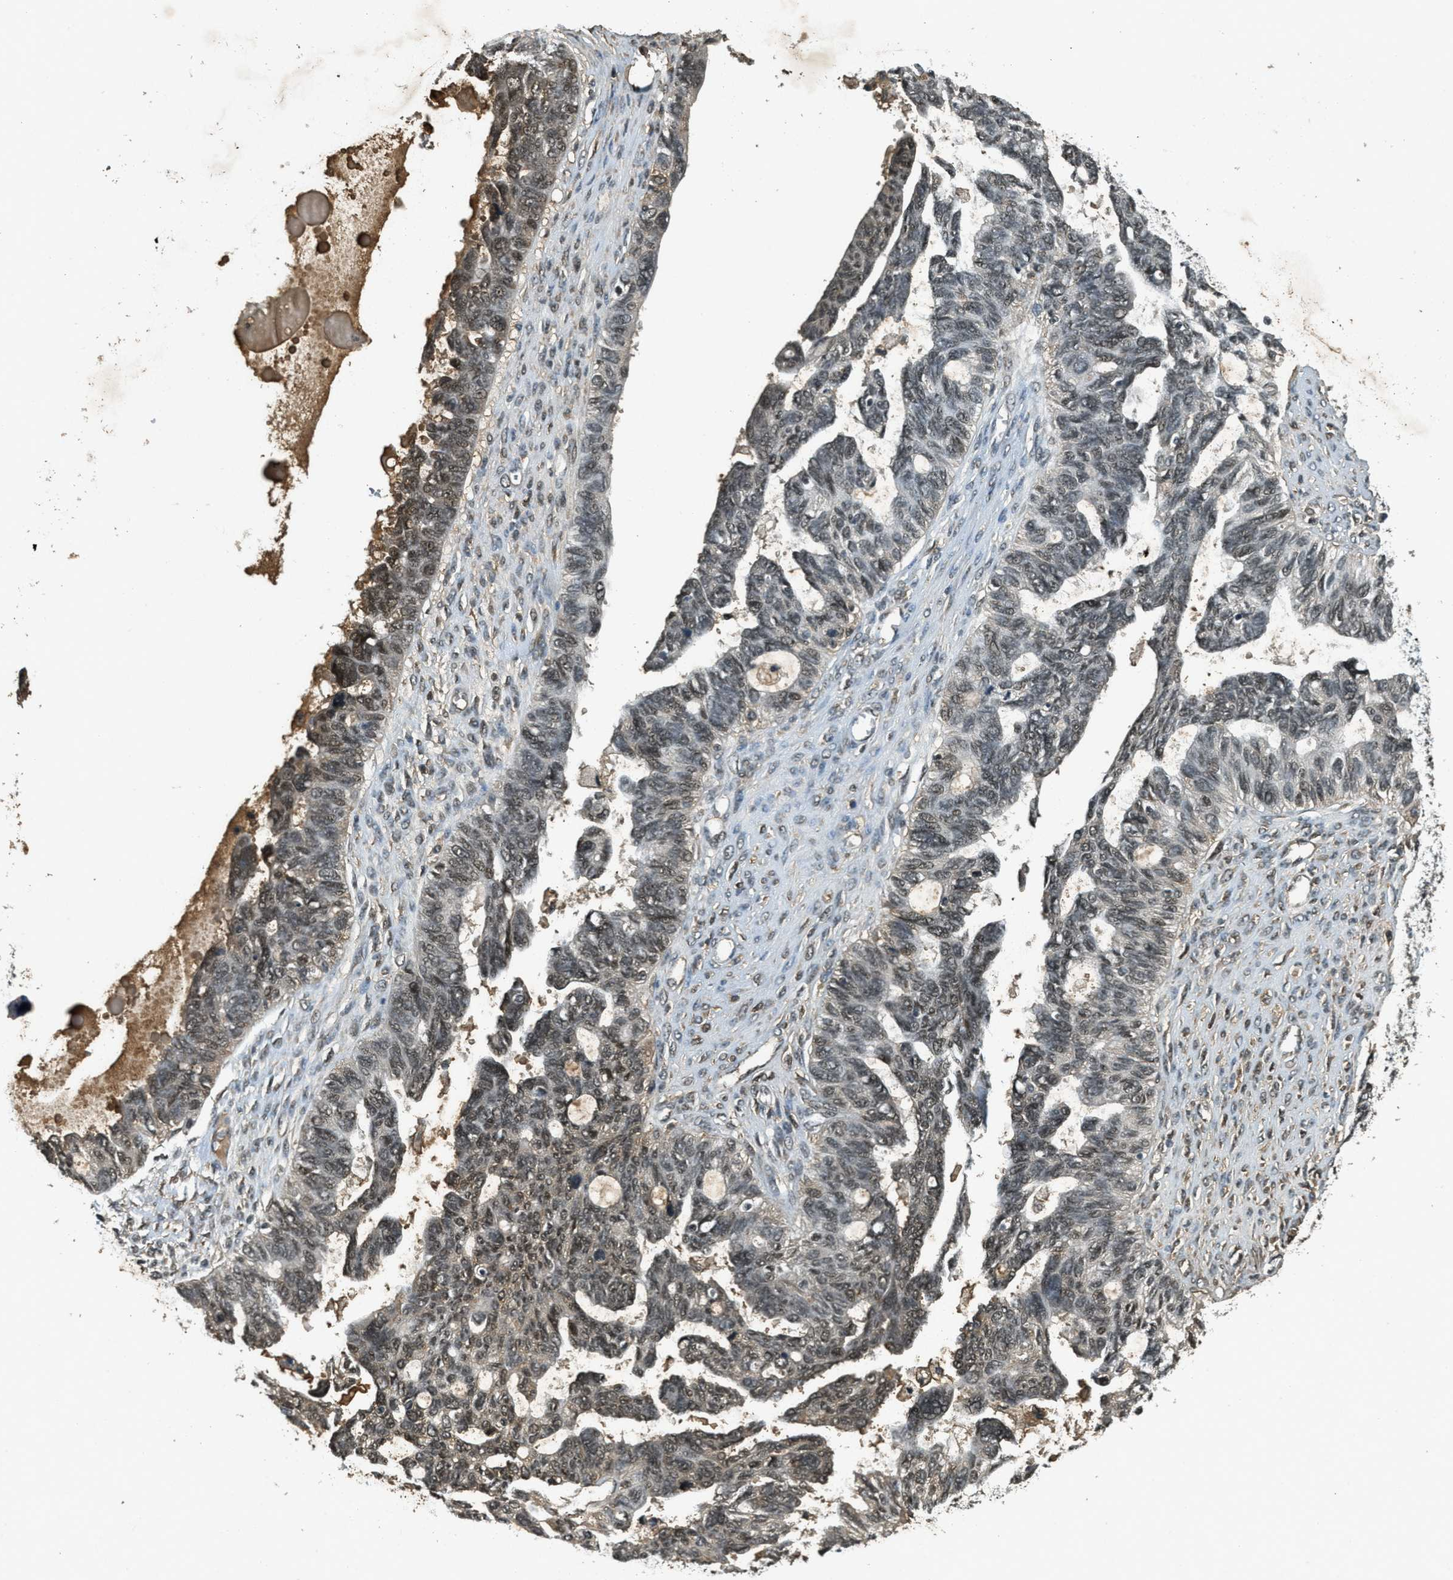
{"staining": {"intensity": "moderate", "quantity": "25%-75%", "location": "nuclear"}, "tissue": "ovarian cancer", "cell_type": "Tumor cells", "image_type": "cancer", "snomed": [{"axis": "morphology", "description": "Cystadenocarcinoma, serous, NOS"}, {"axis": "topography", "description": "Ovary"}], "caption": "IHC of ovarian cancer exhibits medium levels of moderate nuclear staining in approximately 25%-75% of tumor cells.", "gene": "ZNF148", "patient": {"sex": "female", "age": 79}}